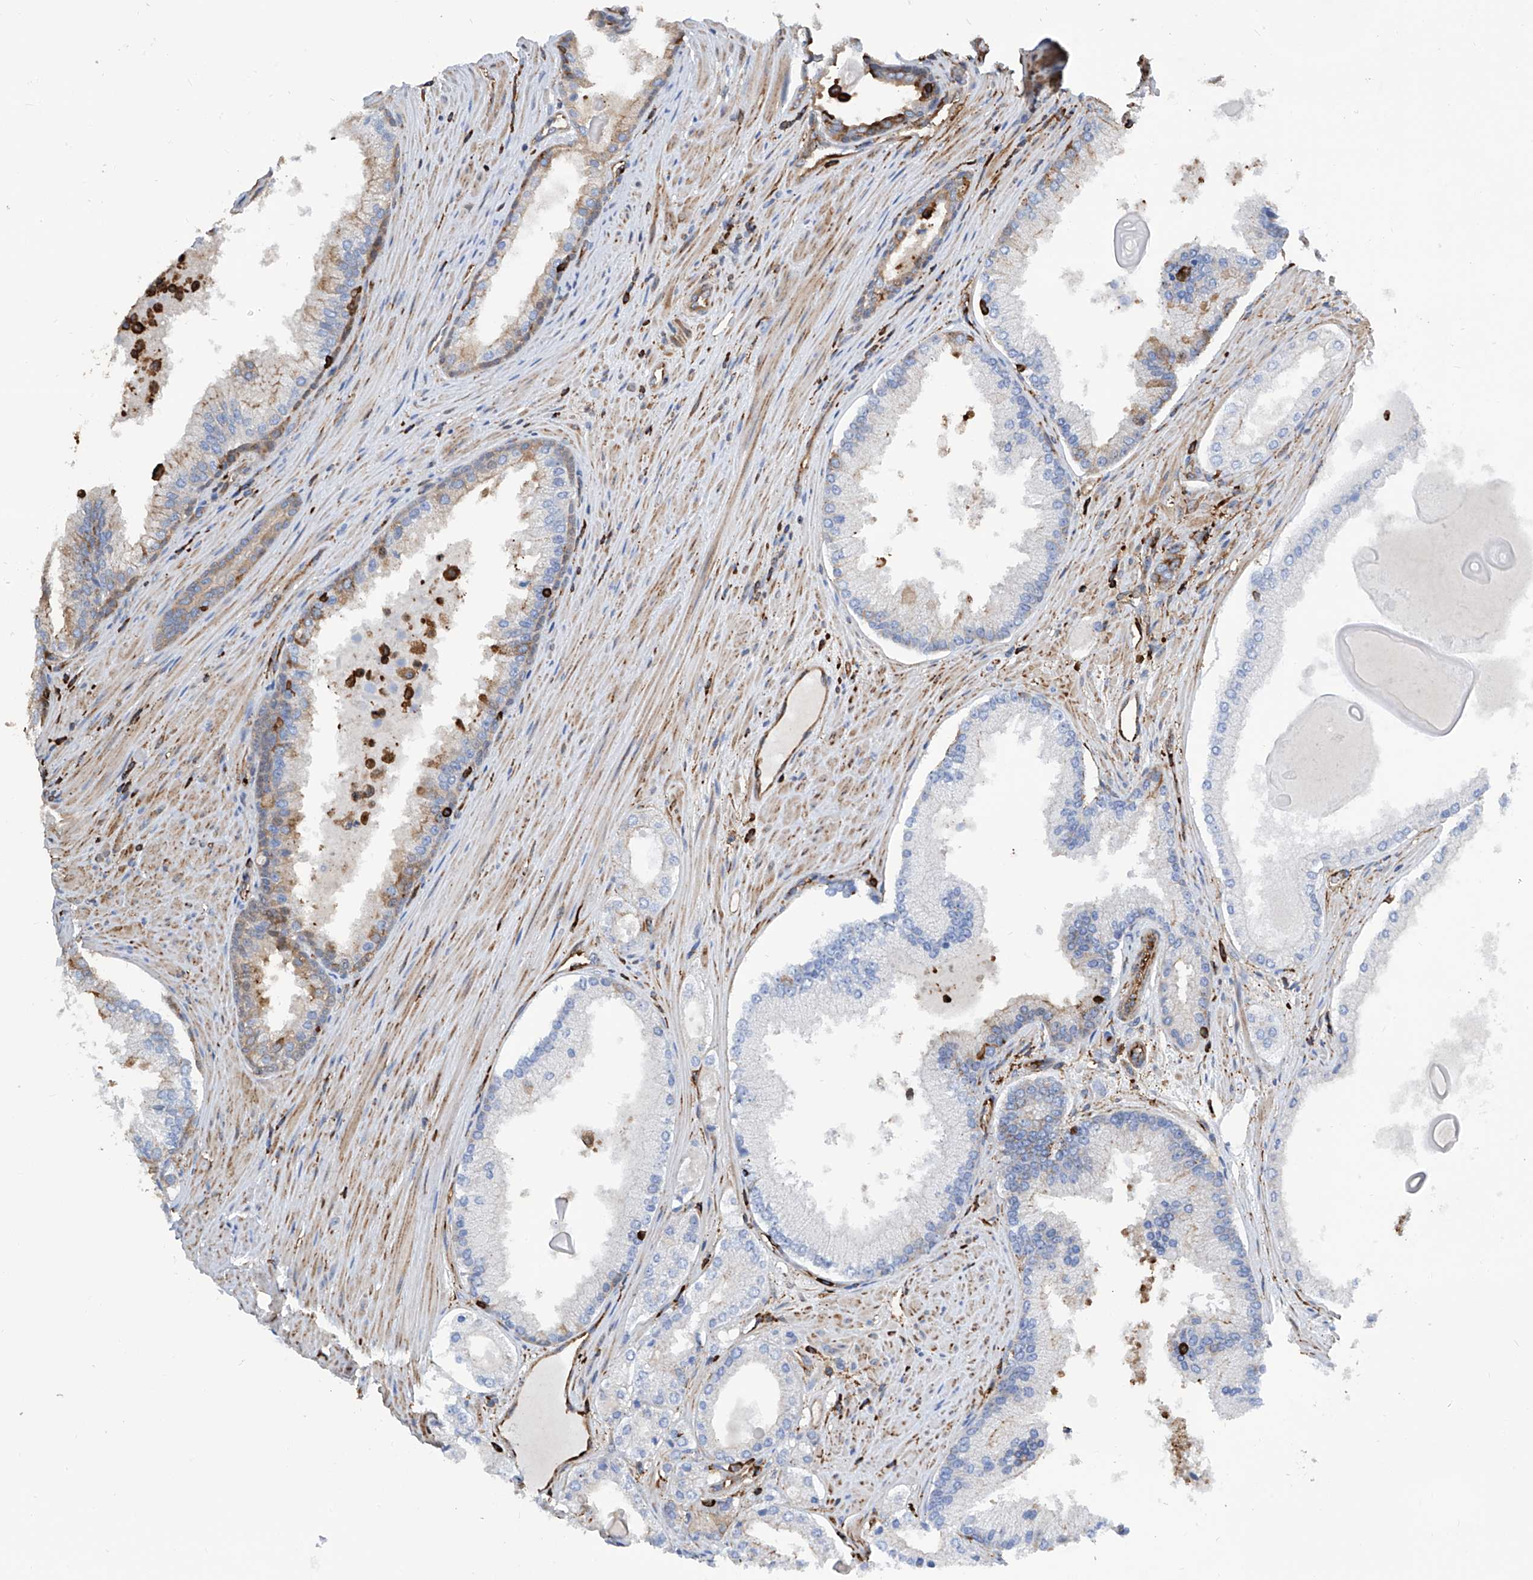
{"staining": {"intensity": "negative", "quantity": "none", "location": "none"}, "tissue": "prostate cancer", "cell_type": "Tumor cells", "image_type": "cancer", "snomed": [{"axis": "morphology", "description": "Adenocarcinoma, High grade"}, {"axis": "topography", "description": "Prostate"}], "caption": "Tumor cells are negative for brown protein staining in prostate cancer. (DAB (3,3'-diaminobenzidine) IHC, high magnification).", "gene": "ZNF484", "patient": {"sex": "male", "age": 60}}